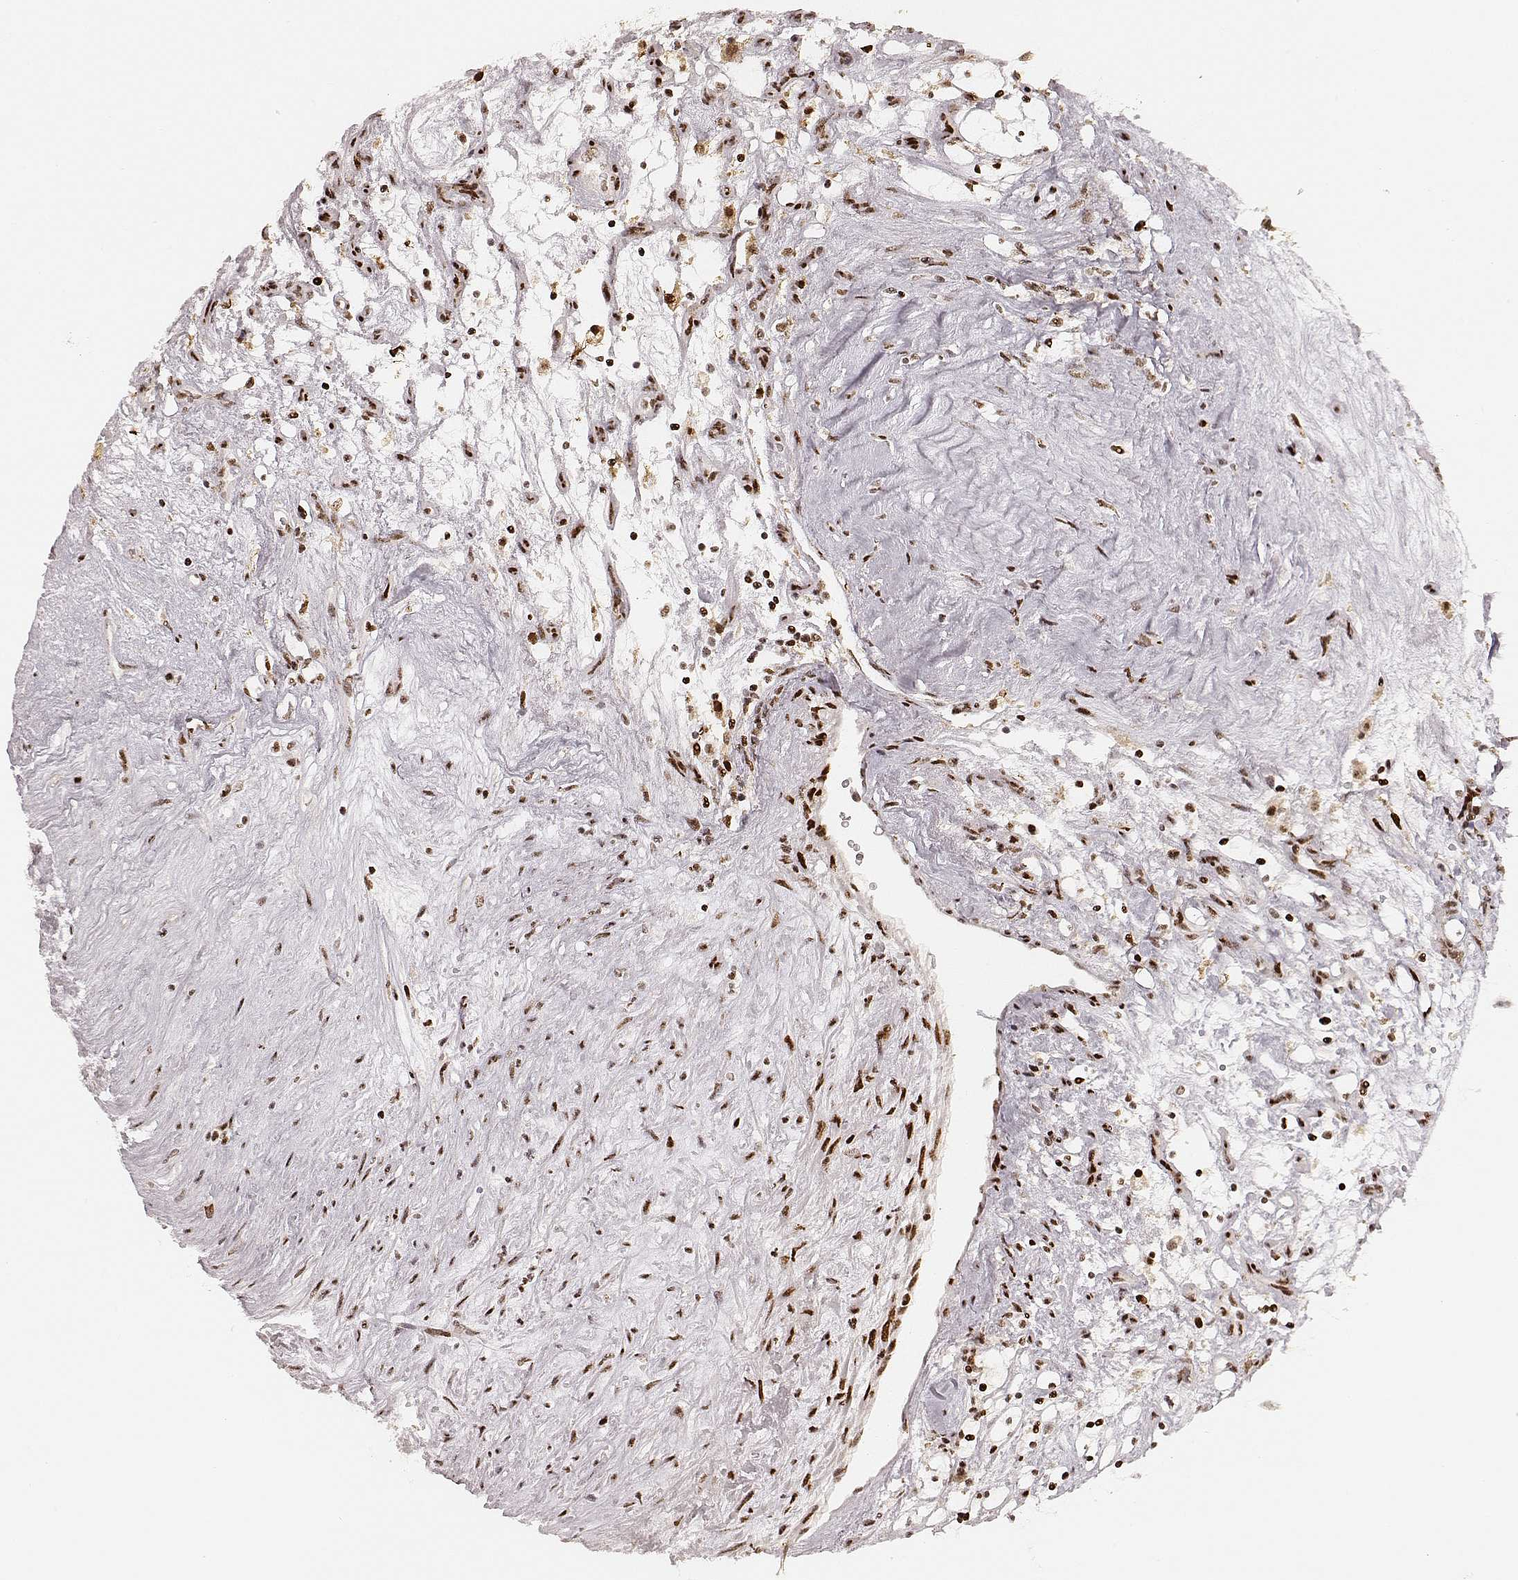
{"staining": {"intensity": "strong", "quantity": ">75%", "location": "nuclear"}, "tissue": "renal cancer", "cell_type": "Tumor cells", "image_type": "cancer", "snomed": [{"axis": "morphology", "description": "Adenocarcinoma, NOS"}, {"axis": "topography", "description": "Kidney"}], "caption": "The immunohistochemical stain shows strong nuclear staining in tumor cells of renal cancer tissue.", "gene": "HNRNPC", "patient": {"sex": "female", "age": 69}}